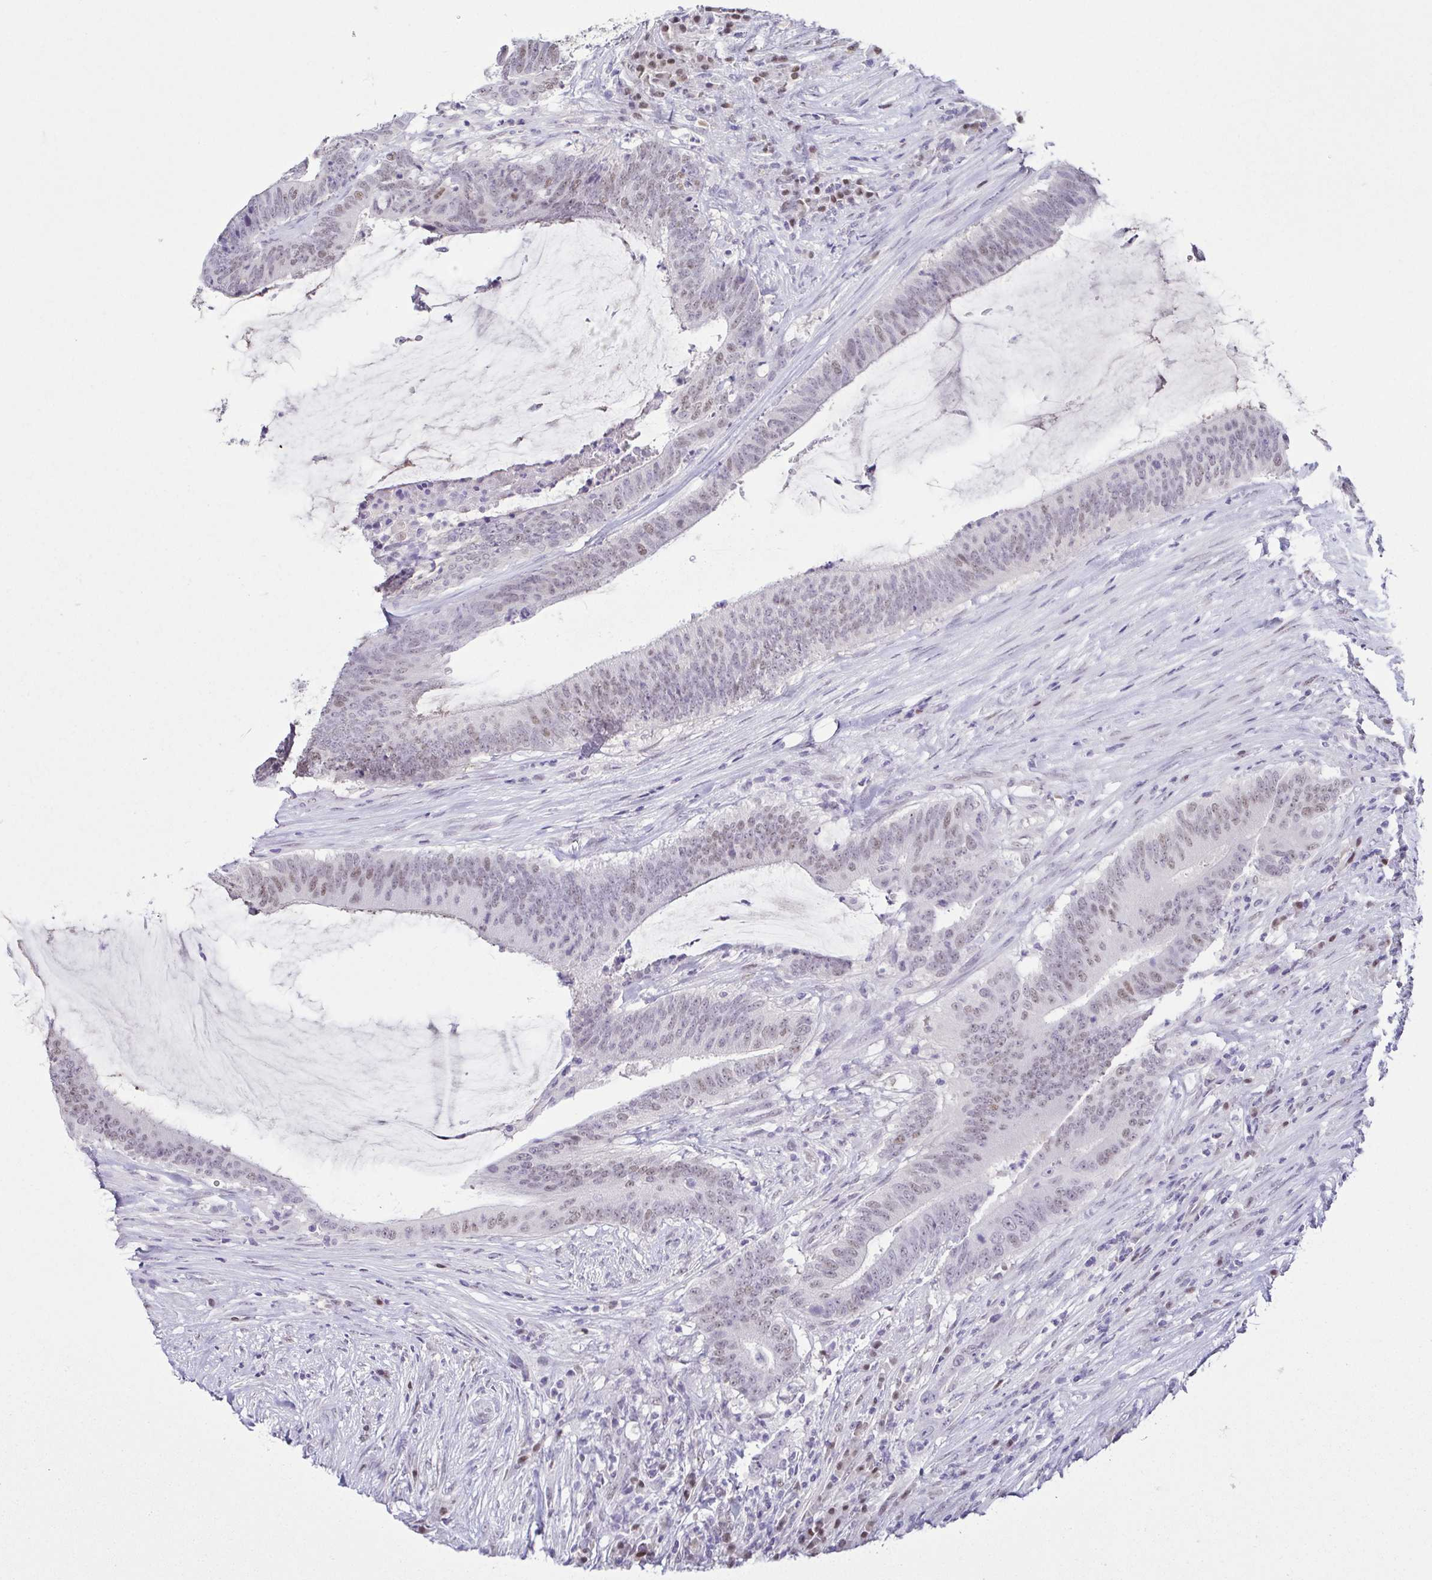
{"staining": {"intensity": "weak", "quantity": "25%-75%", "location": "nuclear"}, "tissue": "colorectal cancer", "cell_type": "Tumor cells", "image_type": "cancer", "snomed": [{"axis": "morphology", "description": "Adenocarcinoma, NOS"}, {"axis": "topography", "description": "Colon"}], "caption": "A low amount of weak nuclear expression is seen in approximately 25%-75% of tumor cells in colorectal adenocarcinoma tissue.", "gene": "TCF3", "patient": {"sex": "female", "age": 43}}